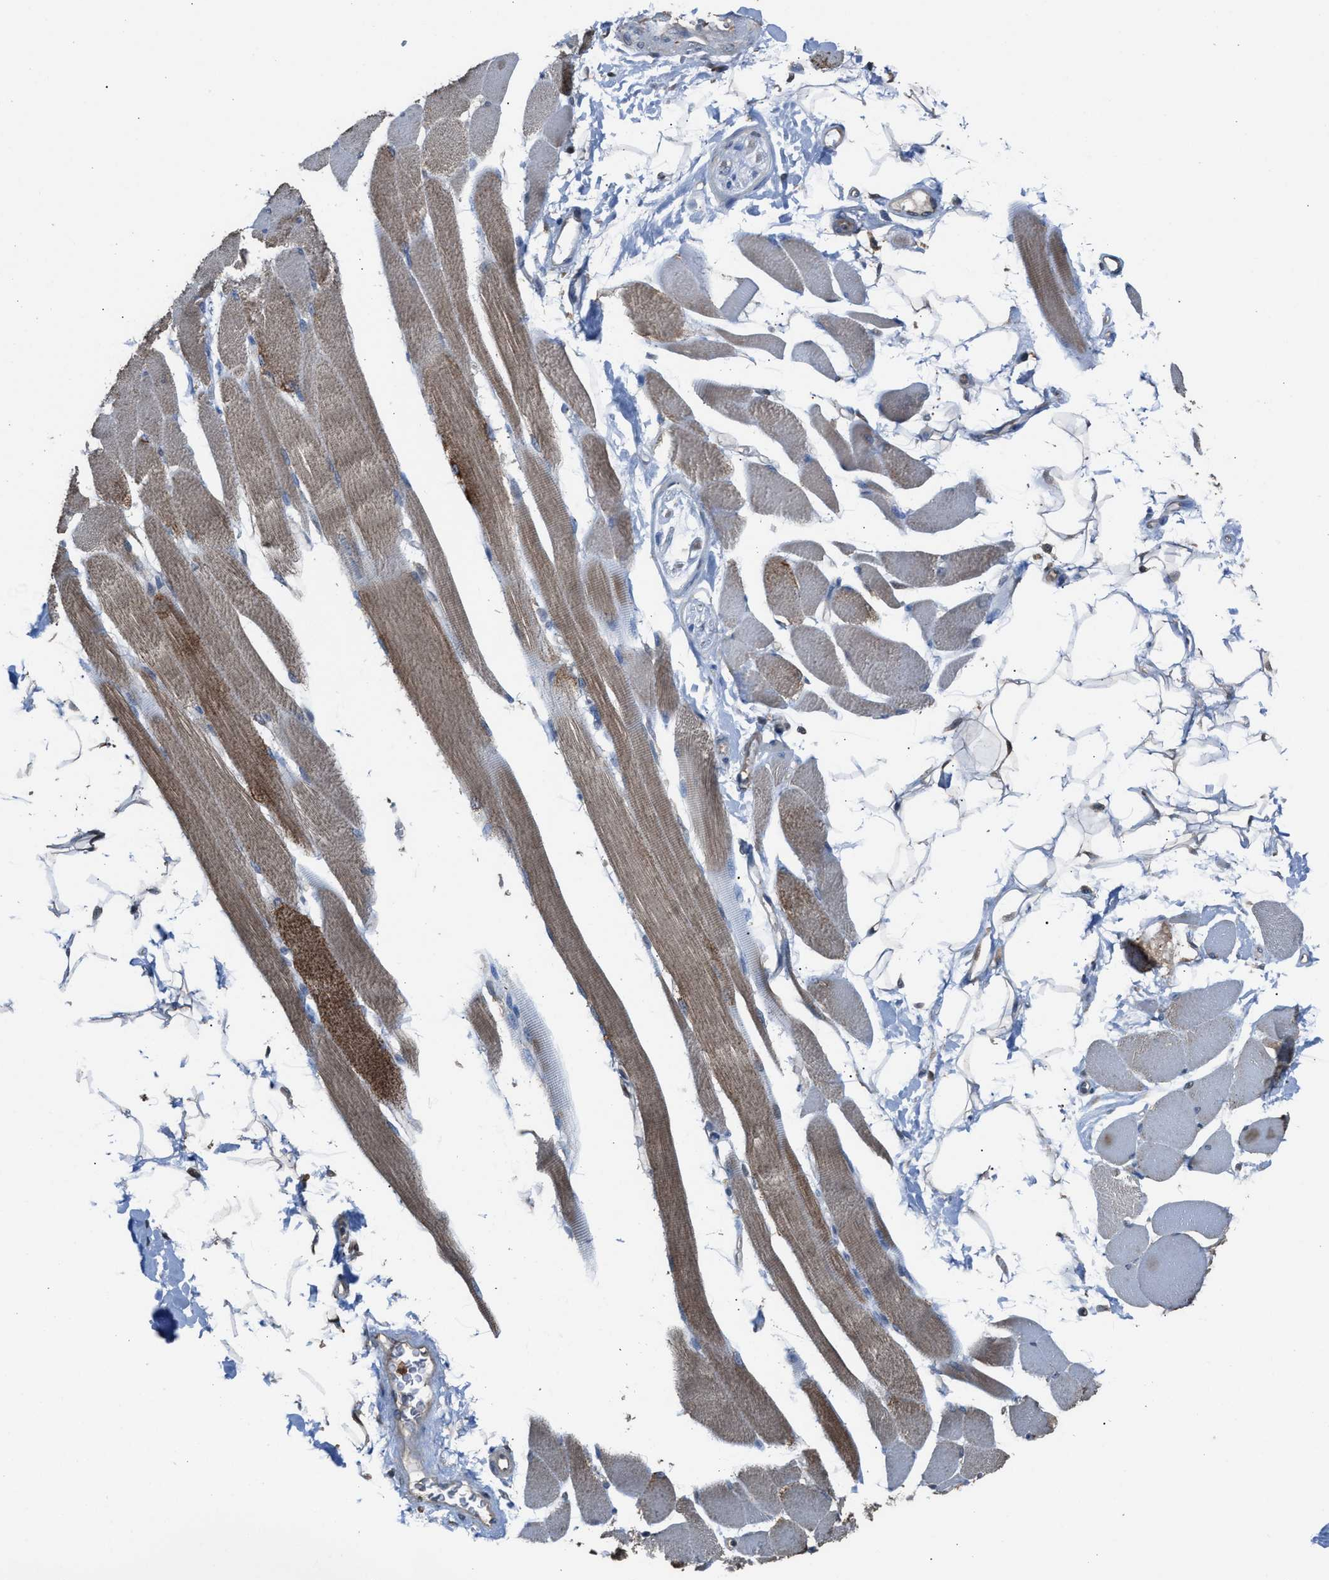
{"staining": {"intensity": "moderate", "quantity": "25%-75%", "location": "cytoplasmic/membranous"}, "tissue": "skeletal muscle", "cell_type": "Myocytes", "image_type": "normal", "snomed": [{"axis": "morphology", "description": "Normal tissue, NOS"}, {"axis": "topography", "description": "Skeletal muscle"}, {"axis": "topography", "description": "Peripheral nerve tissue"}], "caption": "IHC (DAB (3,3'-diaminobenzidine)) staining of normal human skeletal muscle exhibits moderate cytoplasmic/membranous protein staining in approximately 25%-75% of myocytes.", "gene": "NQO2", "patient": {"sex": "female", "age": 84}}